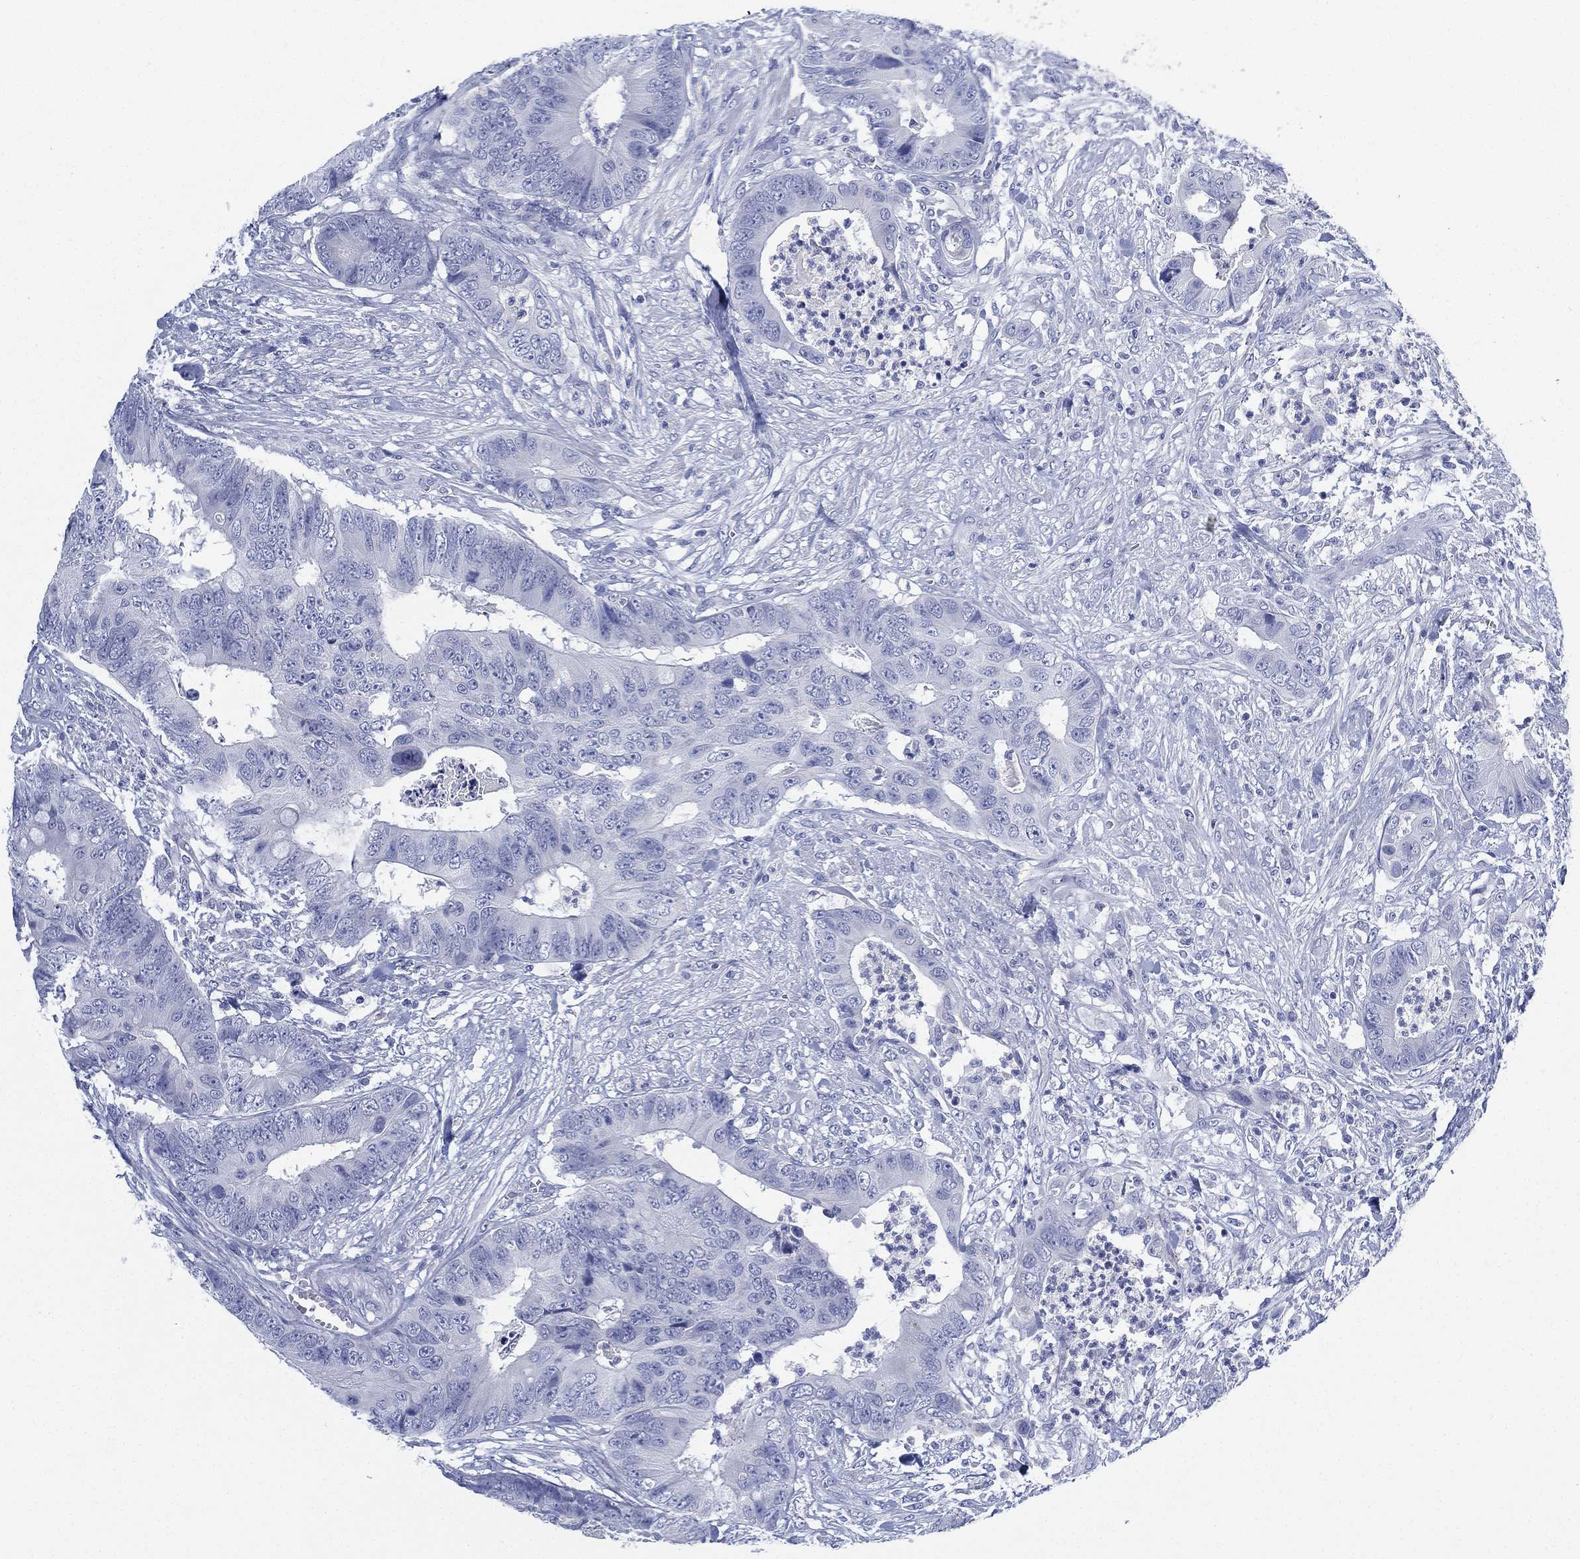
{"staining": {"intensity": "negative", "quantity": "none", "location": "none"}, "tissue": "colorectal cancer", "cell_type": "Tumor cells", "image_type": "cancer", "snomed": [{"axis": "morphology", "description": "Adenocarcinoma, NOS"}, {"axis": "topography", "description": "Colon"}], "caption": "An immunohistochemistry micrograph of adenocarcinoma (colorectal) is shown. There is no staining in tumor cells of adenocarcinoma (colorectal).", "gene": "SLC9C2", "patient": {"sex": "male", "age": 84}}